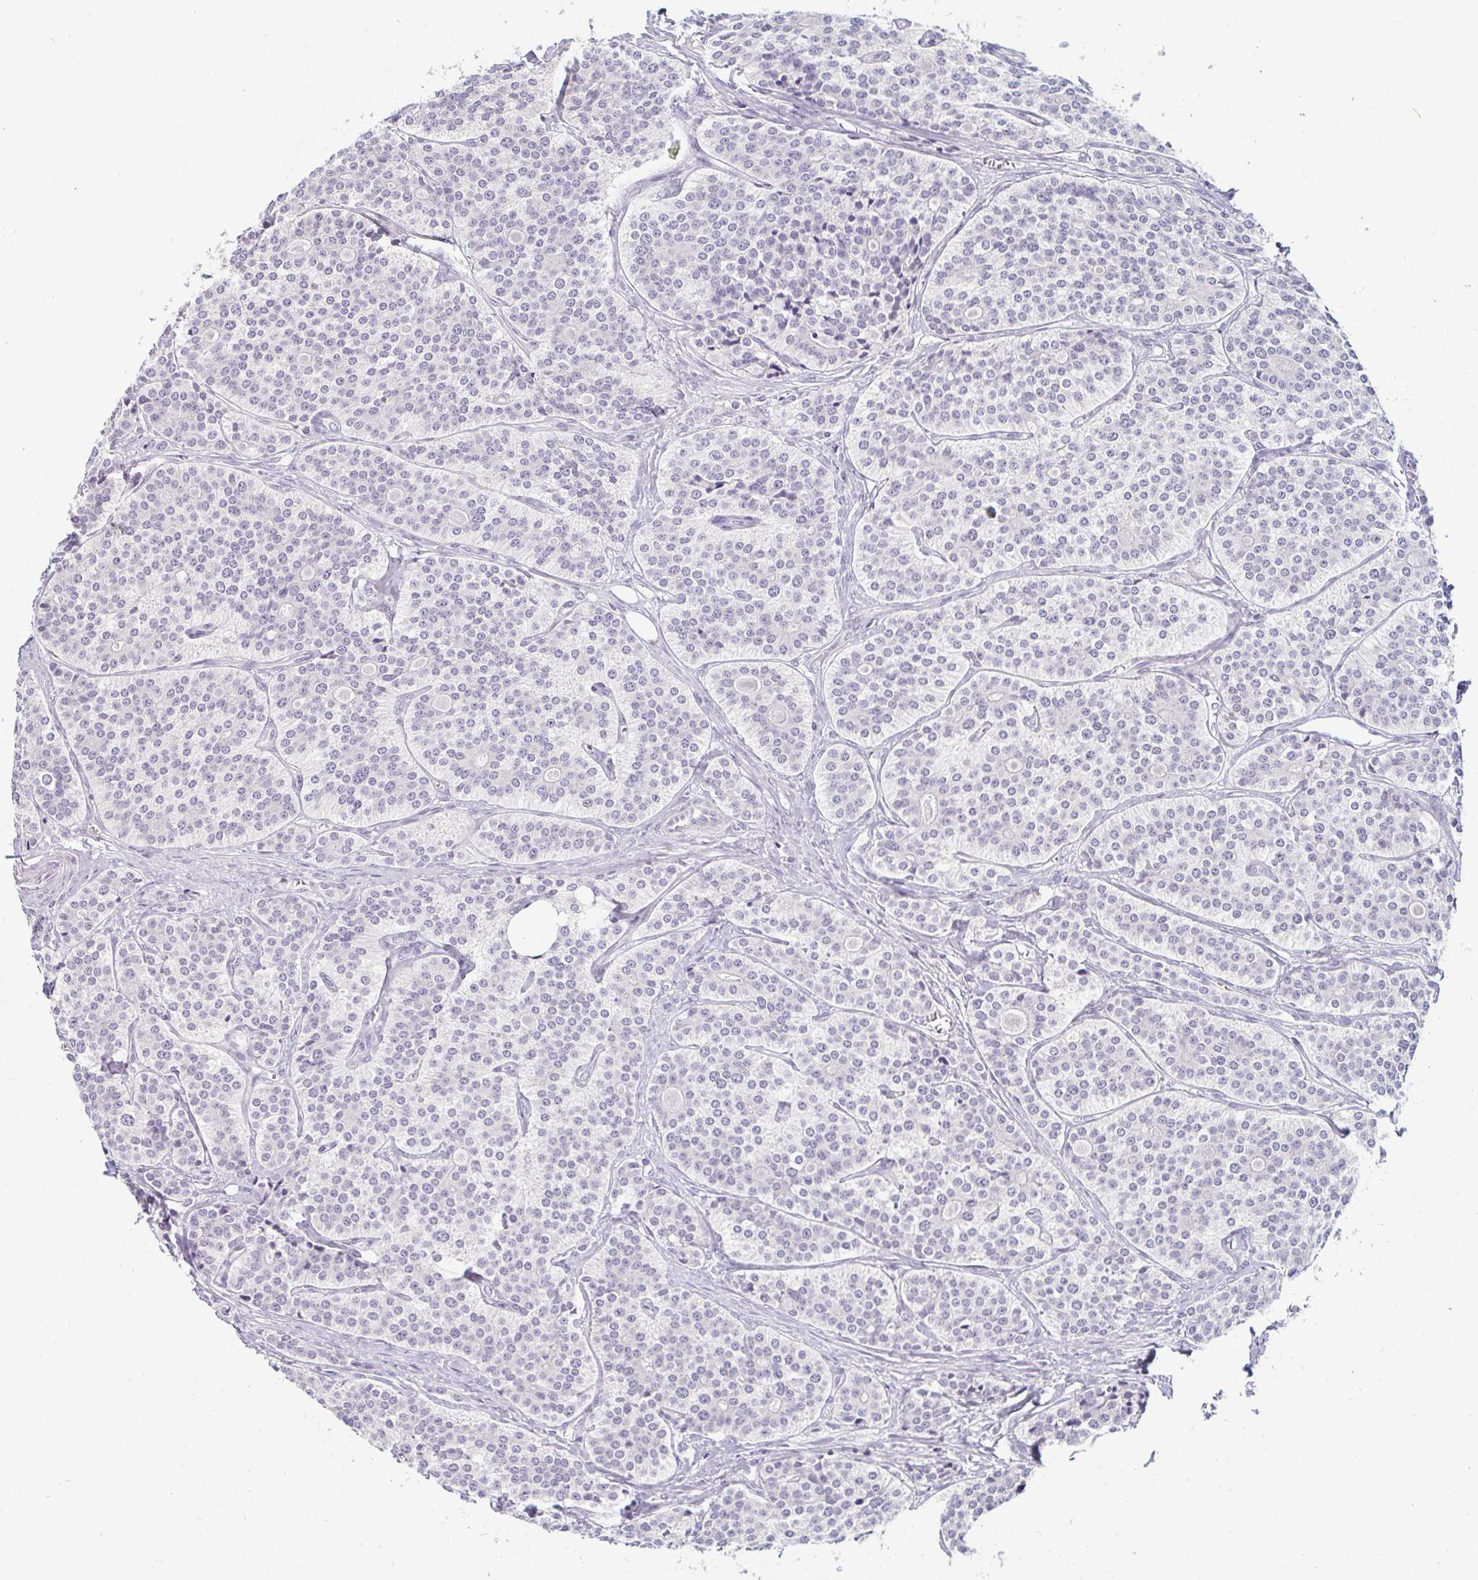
{"staining": {"intensity": "negative", "quantity": "none", "location": "none"}, "tissue": "carcinoid", "cell_type": "Tumor cells", "image_type": "cancer", "snomed": [{"axis": "morphology", "description": "Carcinoid, malignant, NOS"}, {"axis": "topography", "description": "Small intestine"}], "caption": "An immunohistochemistry (IHC) photomicrograph of malignant carcinoid is shown. There is no staining in tumor cells of malignant carcinoid. (Immunohistochemistry (ihc), brightfield microscopy, high magnification).", "gene": "PPFIA4", "patient": {"sex": "male", "age": 63}}